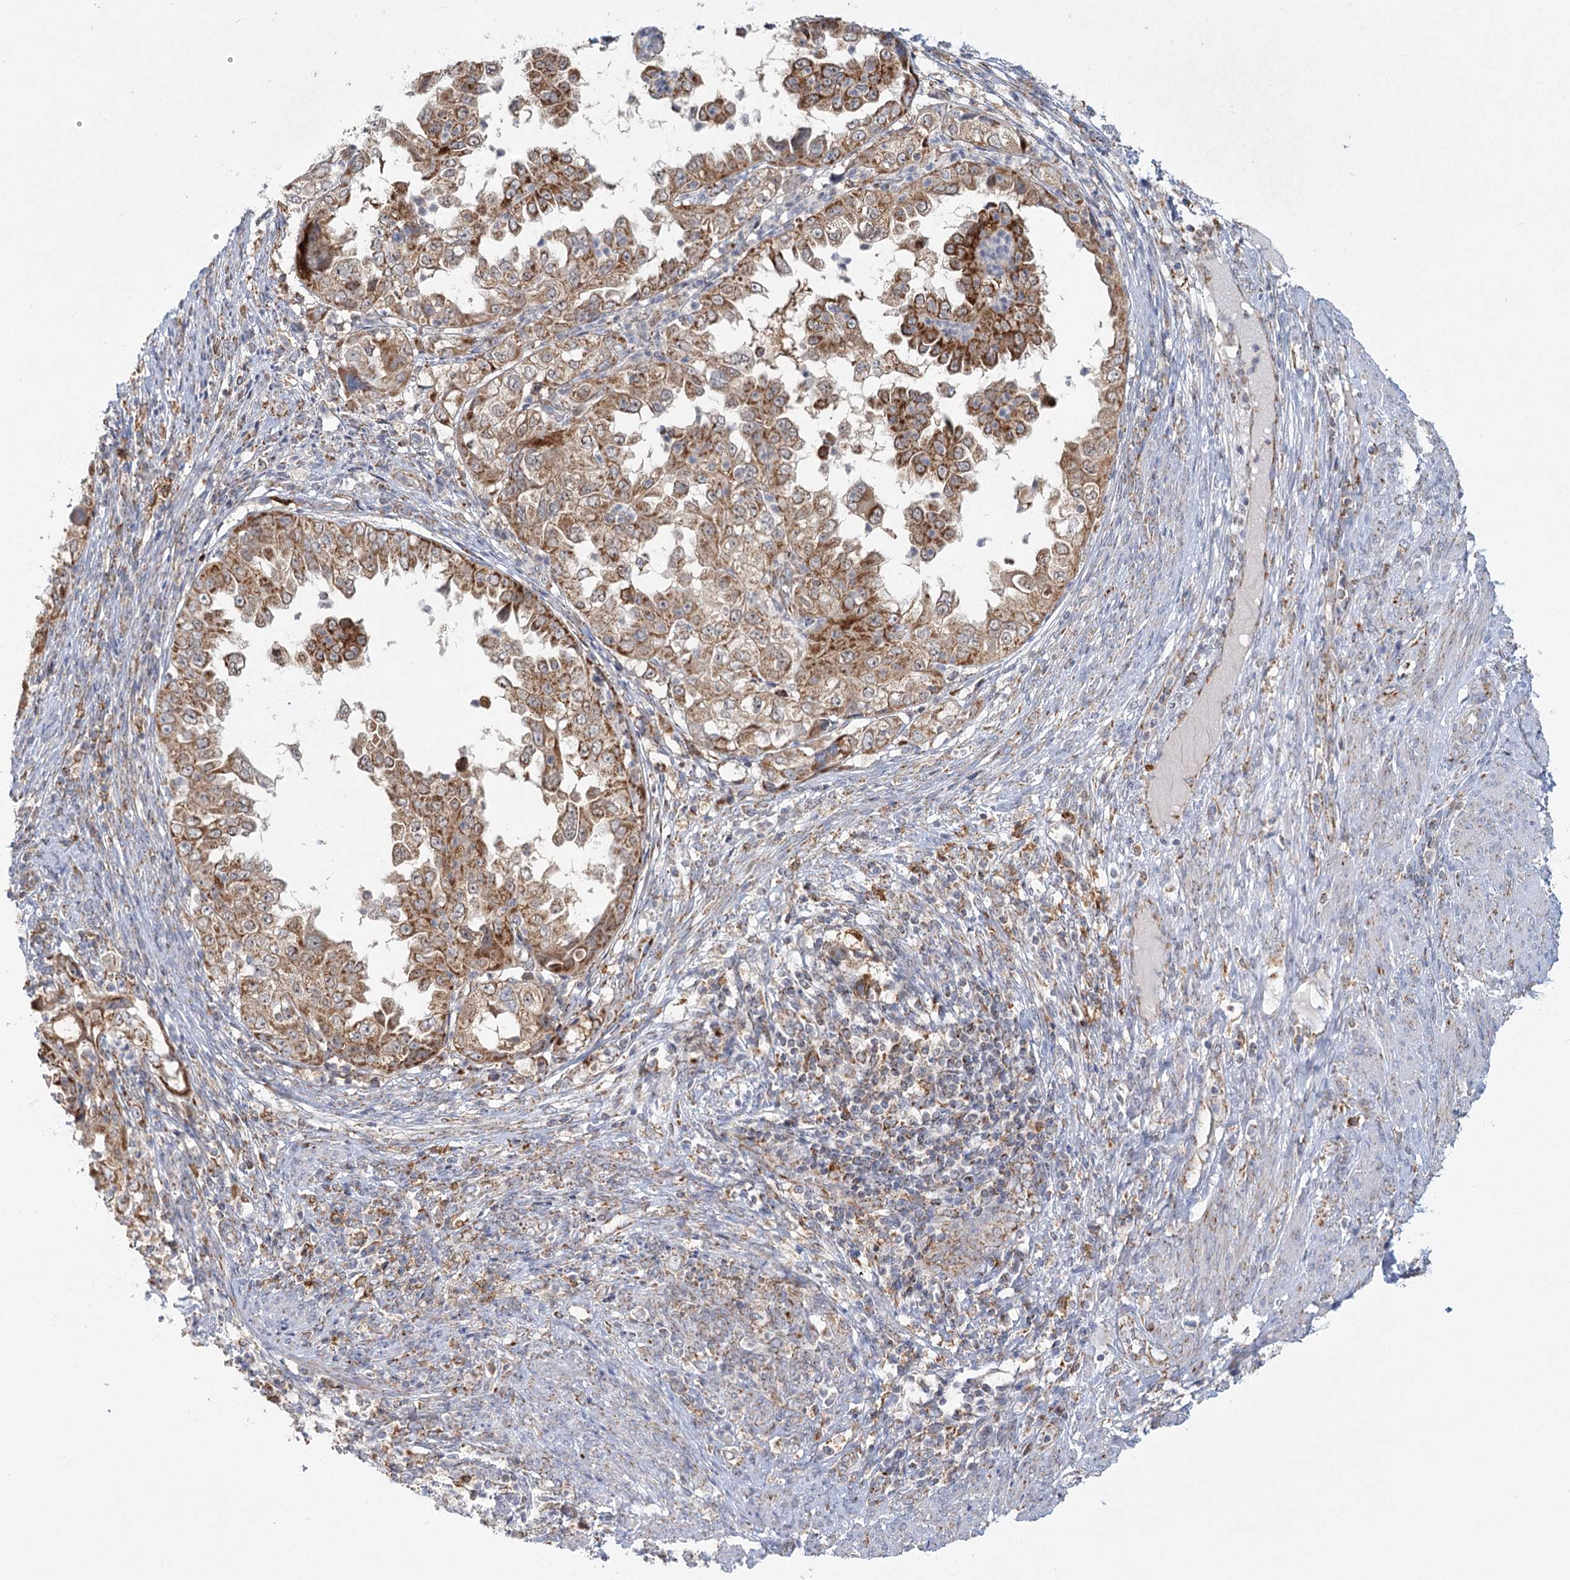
{"staining": {"intensity": "strong", "quantity": "25%-75%", "location": "cytoplasmic/membranous"}, "tissue": "endometrial cancer", "cell_type": "Tumor cells", "image_type": "cancer", "snomed": [{"axis": "morphology", "description": "Adenocarcinoma, NOS"}, {"axis": "topography", "description": "Endometrium"}], "caption": "The micrograph shows a brown stain indicating the presence of a protein in the cytoplasmic/membranous of tumor cells in endometrial adenocarcinoma.", "gene": "TAS1R1", "patient": {"sex": "female", "age": 85}}